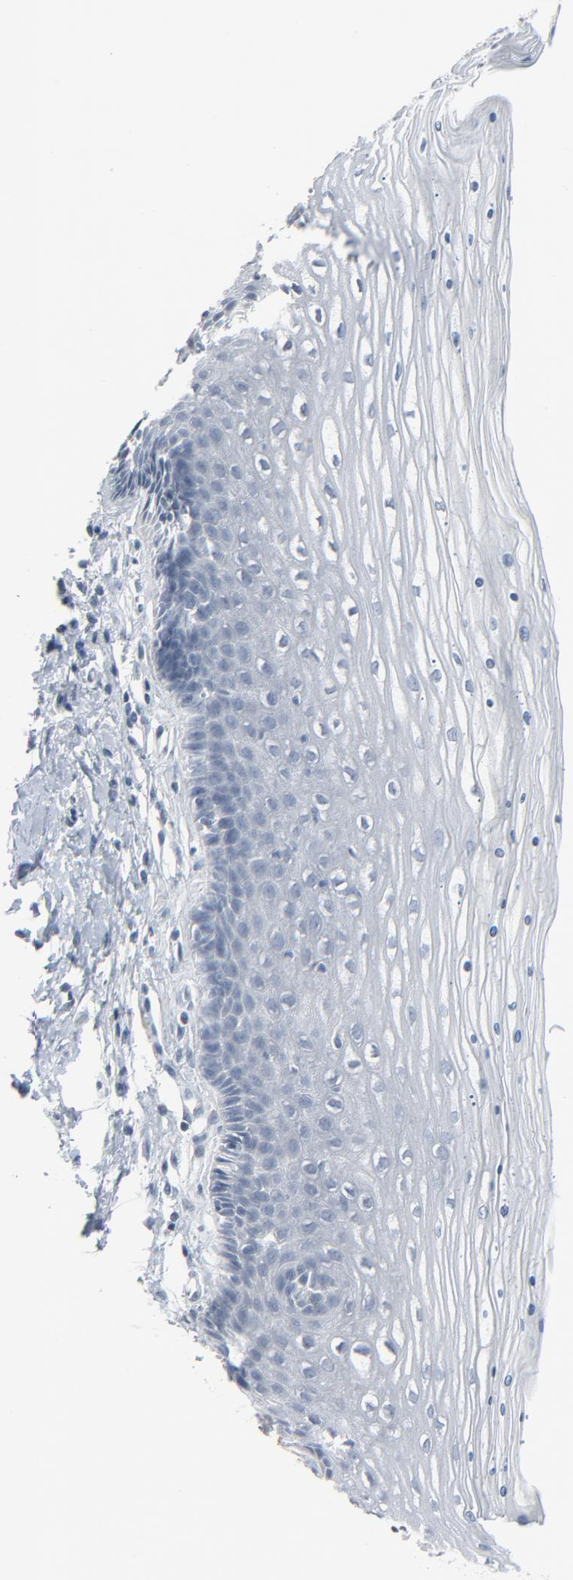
{"staining": {"intensity": "negative", "quantity": "none", "location": "none"}, "tissue": "cervix", "cell_type": "Glandular cells", "image_type": "normal", "snomed": [{"axis": "morphology", "description": "Normal tissue, NOS"}, {"axis": "topography", "description": "Cervix"}], "caption": "Glandular cells show no significant protein positivity in unremarkable cervix. The staining was performed using DAB to visualize the protein expression in brown, while the nuclei were stained in blue with hematoxylin (Magnification: 20x).", "gene": "SAGE1", "patient": {"sex": "female", "age": 39}}